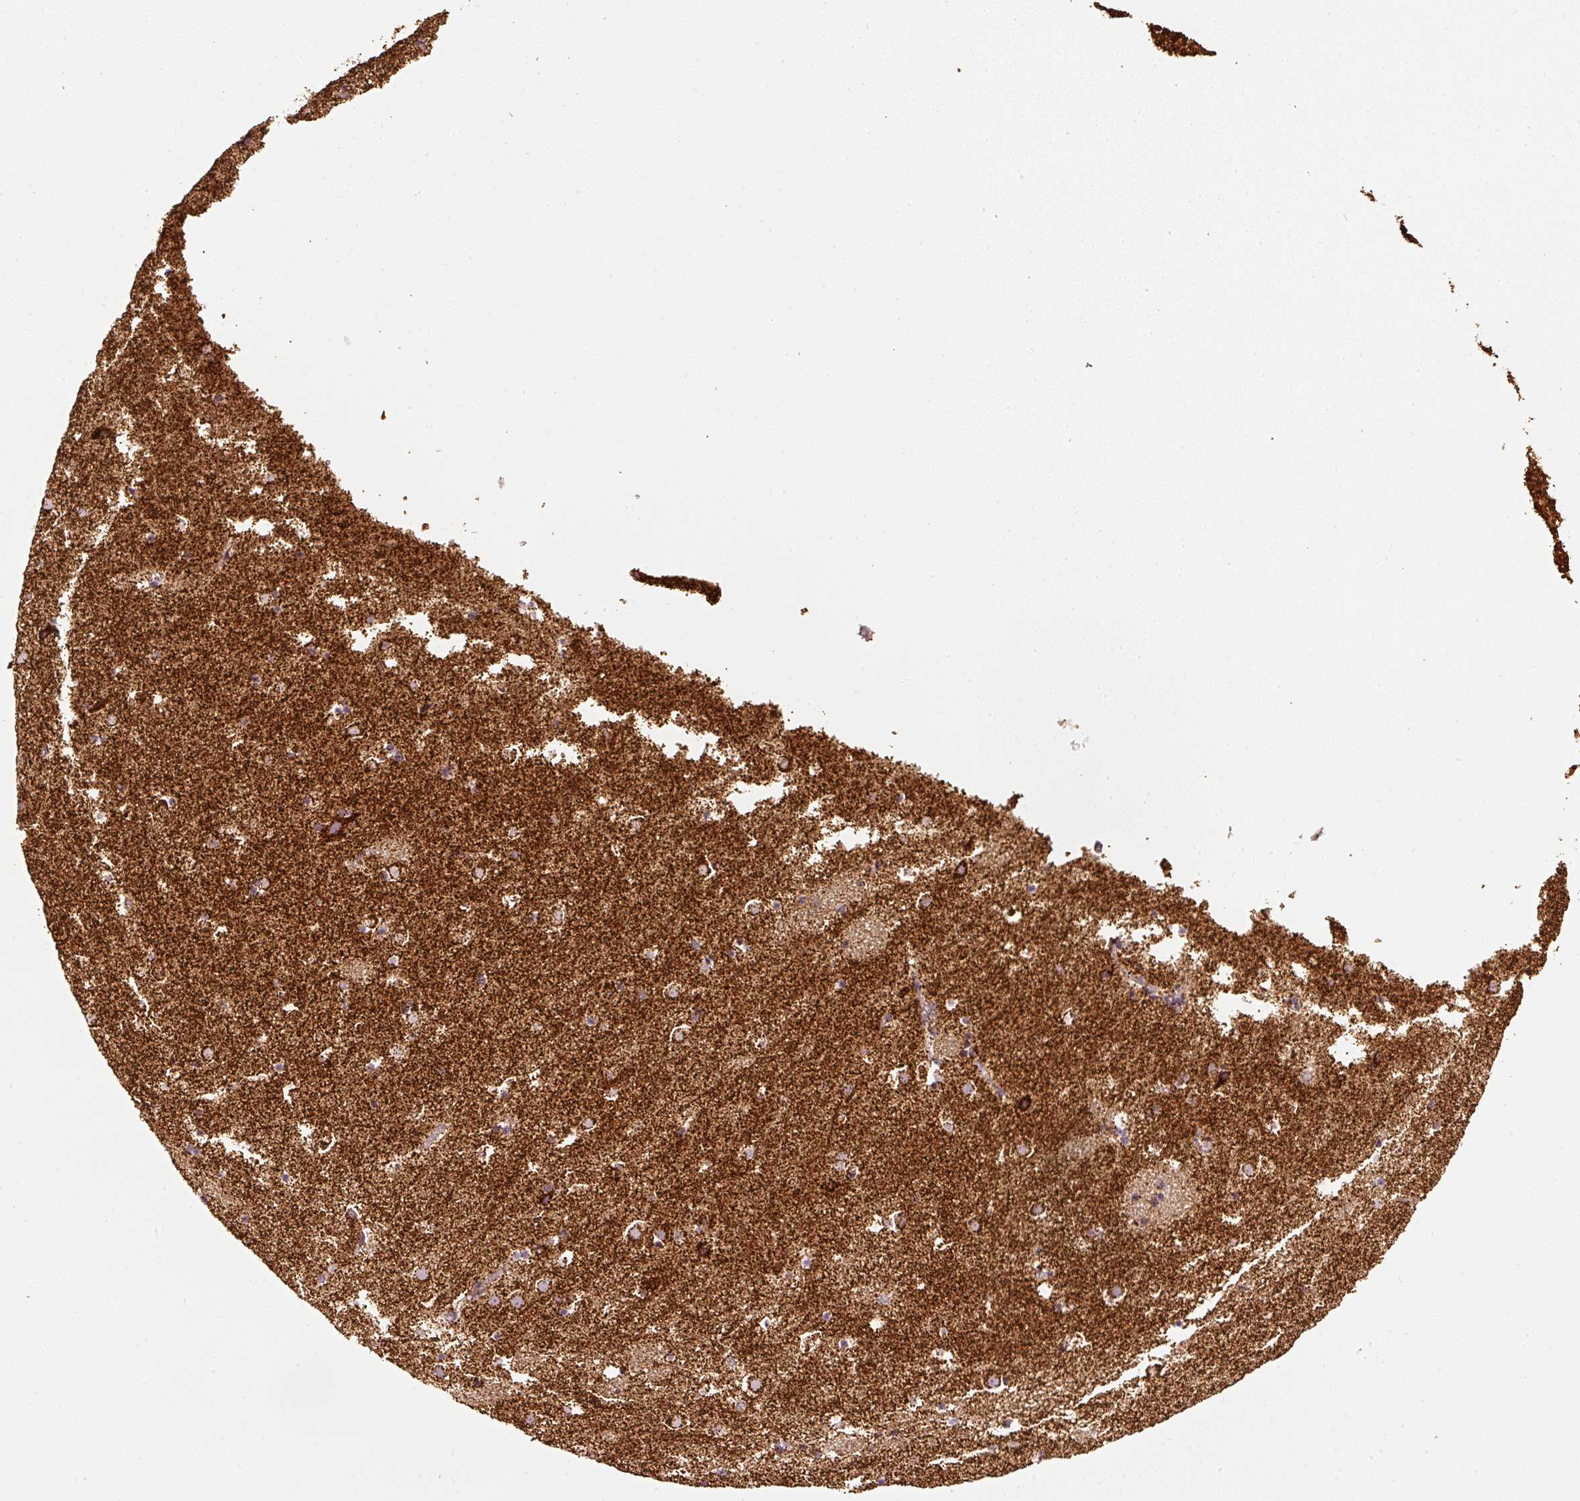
{"staining": {"intensity": "moderate", "quantity": ">75%", "location": "cytoplasmic/membranous"}, "tissue": "caudate", "cell_type": "Glial cells", "image_type": "normal", "snomed": [{"axis": "morphology", "description": "Normal tissue, NOS"}, {"axis": "topography", "description": "Lateral ventricle wall"}], "caption": "DAB (3,3'-diaminobenzidine) immunohistochemical staining of benign human caudate shows moderate cytoplasmic/membranous protein expression in about >75% of glial cells.", "gene": "UQCRC1", "patient": {"sex": "male", "age": 25}}